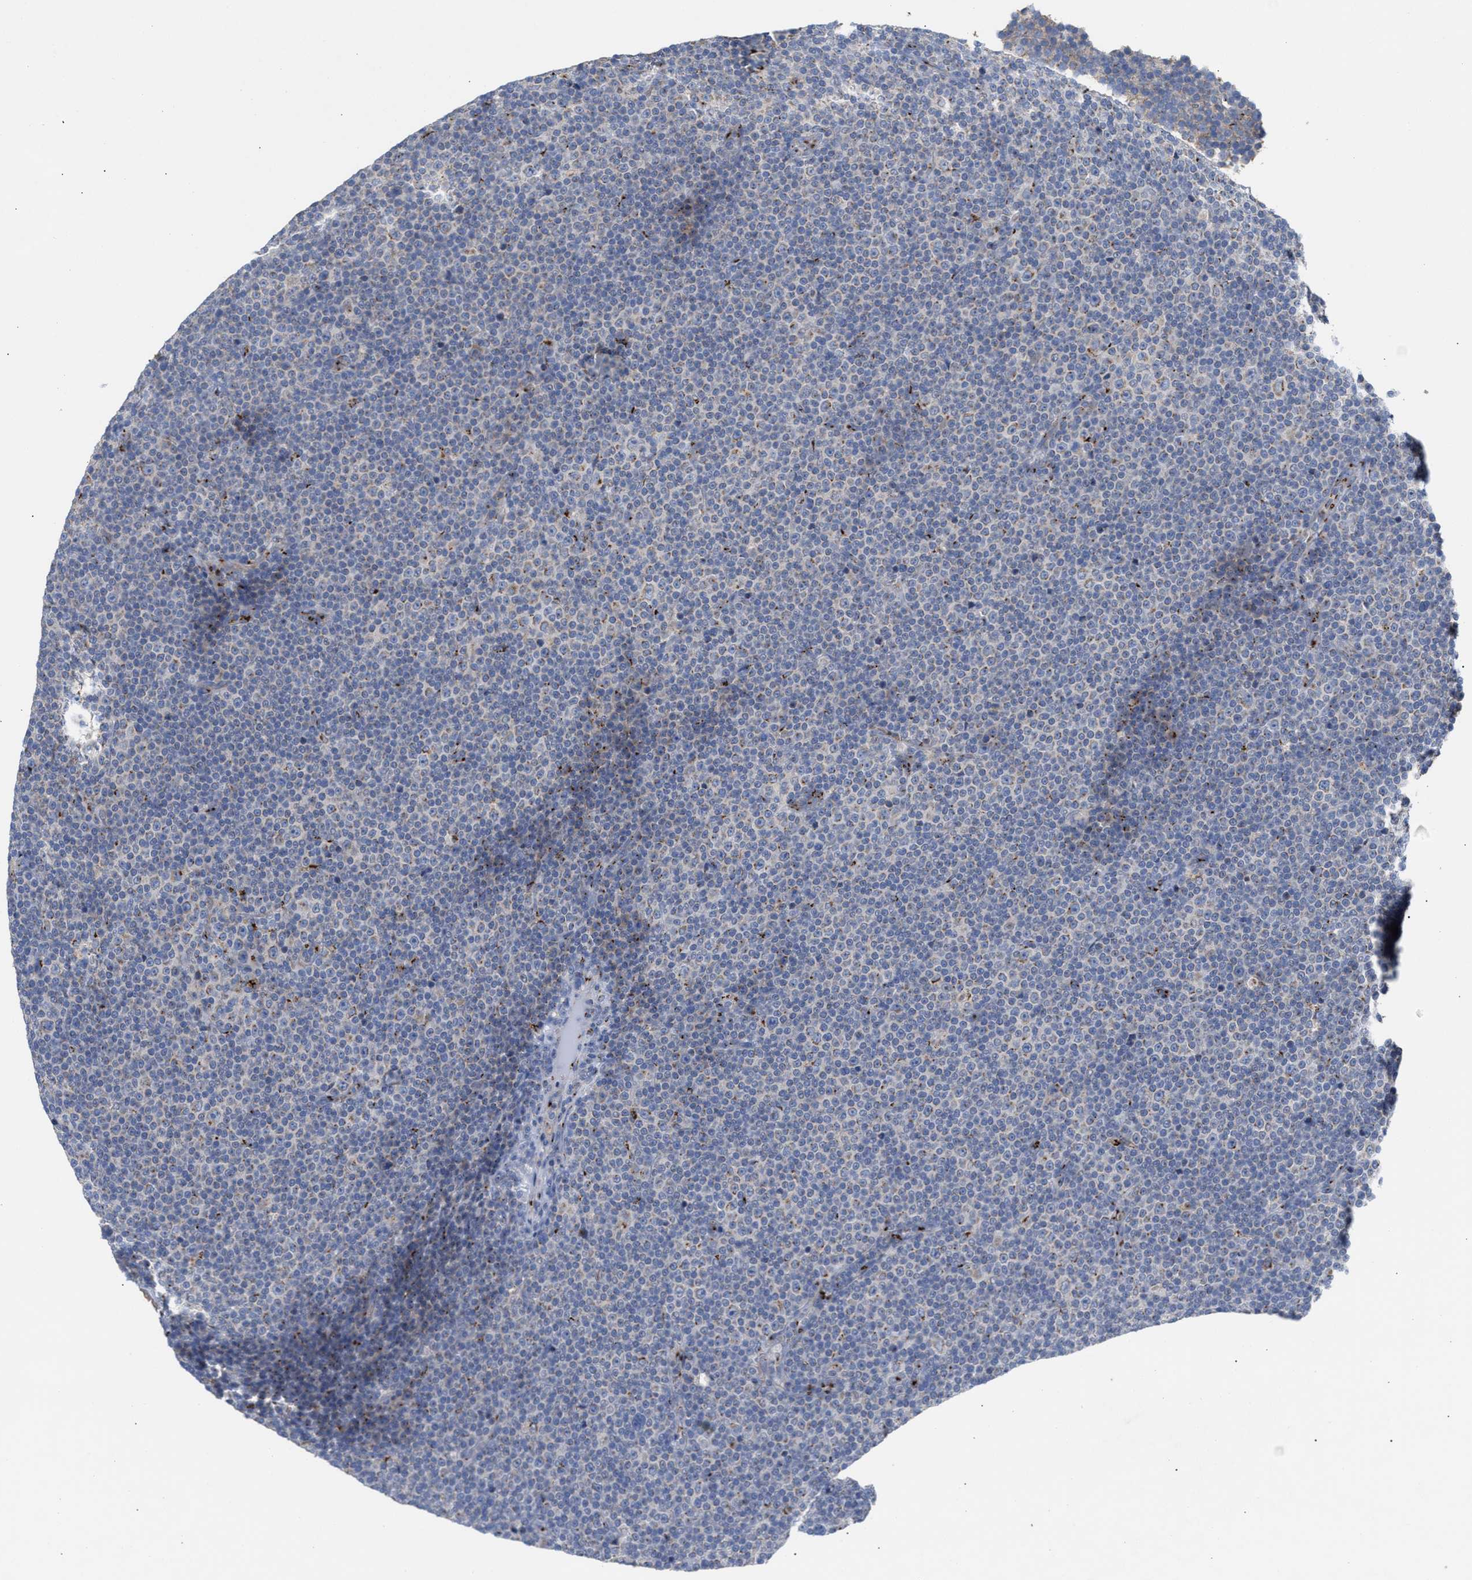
{"staining": {"intensity": "moderate", "quantity": "<25%", "location": "cytoplasmic/membranous"}, "tissue": "lymphoma", "cell_type": "Tumor cells", "image_type": "cancer", "snomed": [{"axis": "morphology", "description": "Malignant lymphoma, non-Hodgkin's type, Low grade"}, {"axis": "topography", "description": "Lymph node"}], "caption": "About <25% of tumor cells in human malignant lymphoma, non-Hodgkin's type (low-grade) exhibit moderate cytoplasmic/membranous protein expression as visualized by brown immunohistochemical staining.", "gene": "CCL2", "patient": {"sex": "female", "age": 67}}